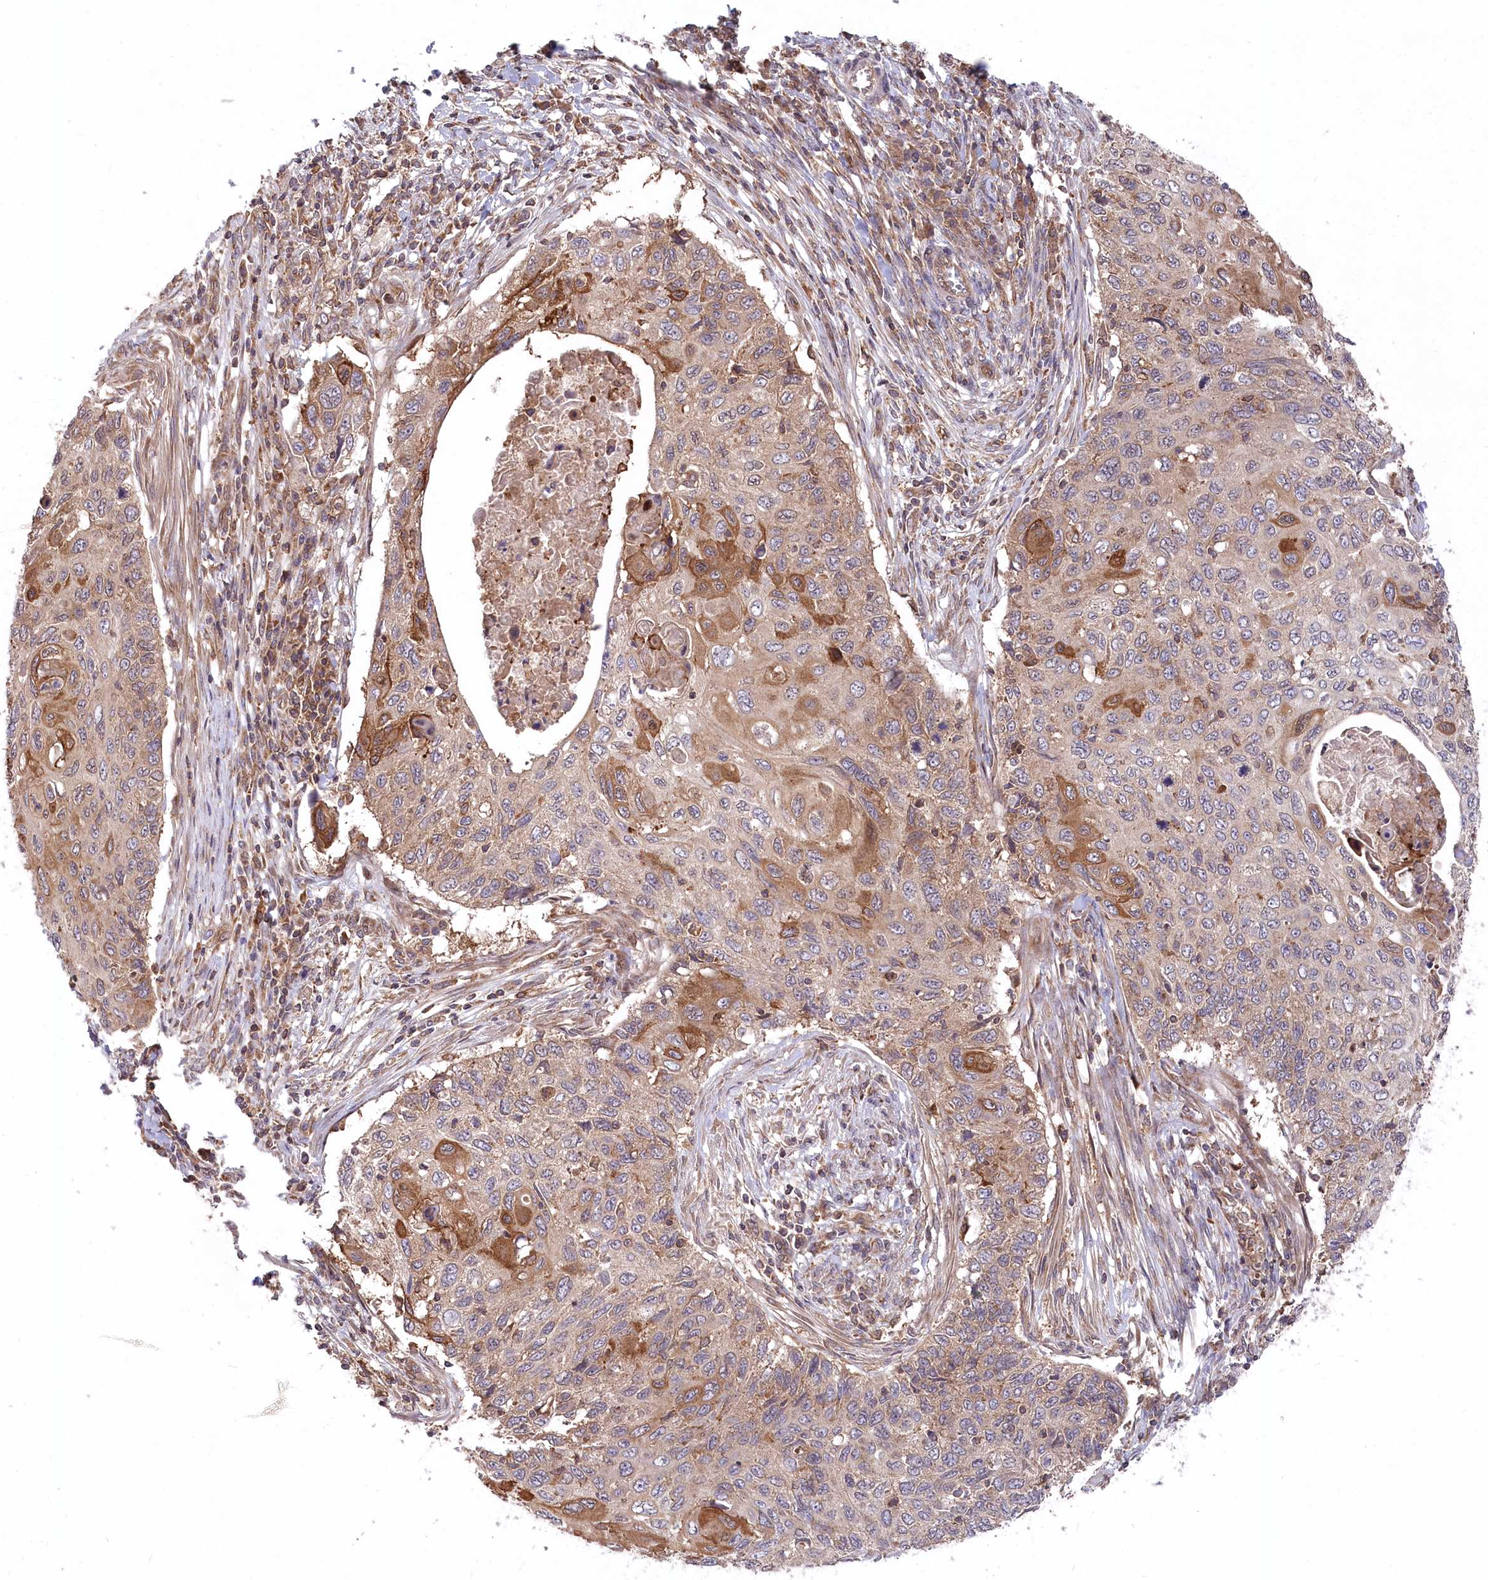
{"staining": {"intensity": "moderate", "quantity": ">75%", "location": "cytoplasmic/membranous"}, "tissue": "cervical cancer", "cell_type": "Tumor cells", "image_type": "cancer", "snomed": [{"axis": "morphology", "description": "Squamous cell carcinoma, NOS"}, {"axis": "topography", "description": "Cervix"}], "caption": "The image displays staining of cervical cancer (squamous cell carcinoma), revealing moderate cytoplasmic/membranous protein positivity (brown color) within tumor cells.", "gene": "PPP1R21", "patient": {"sex": "female", "age": 70}}